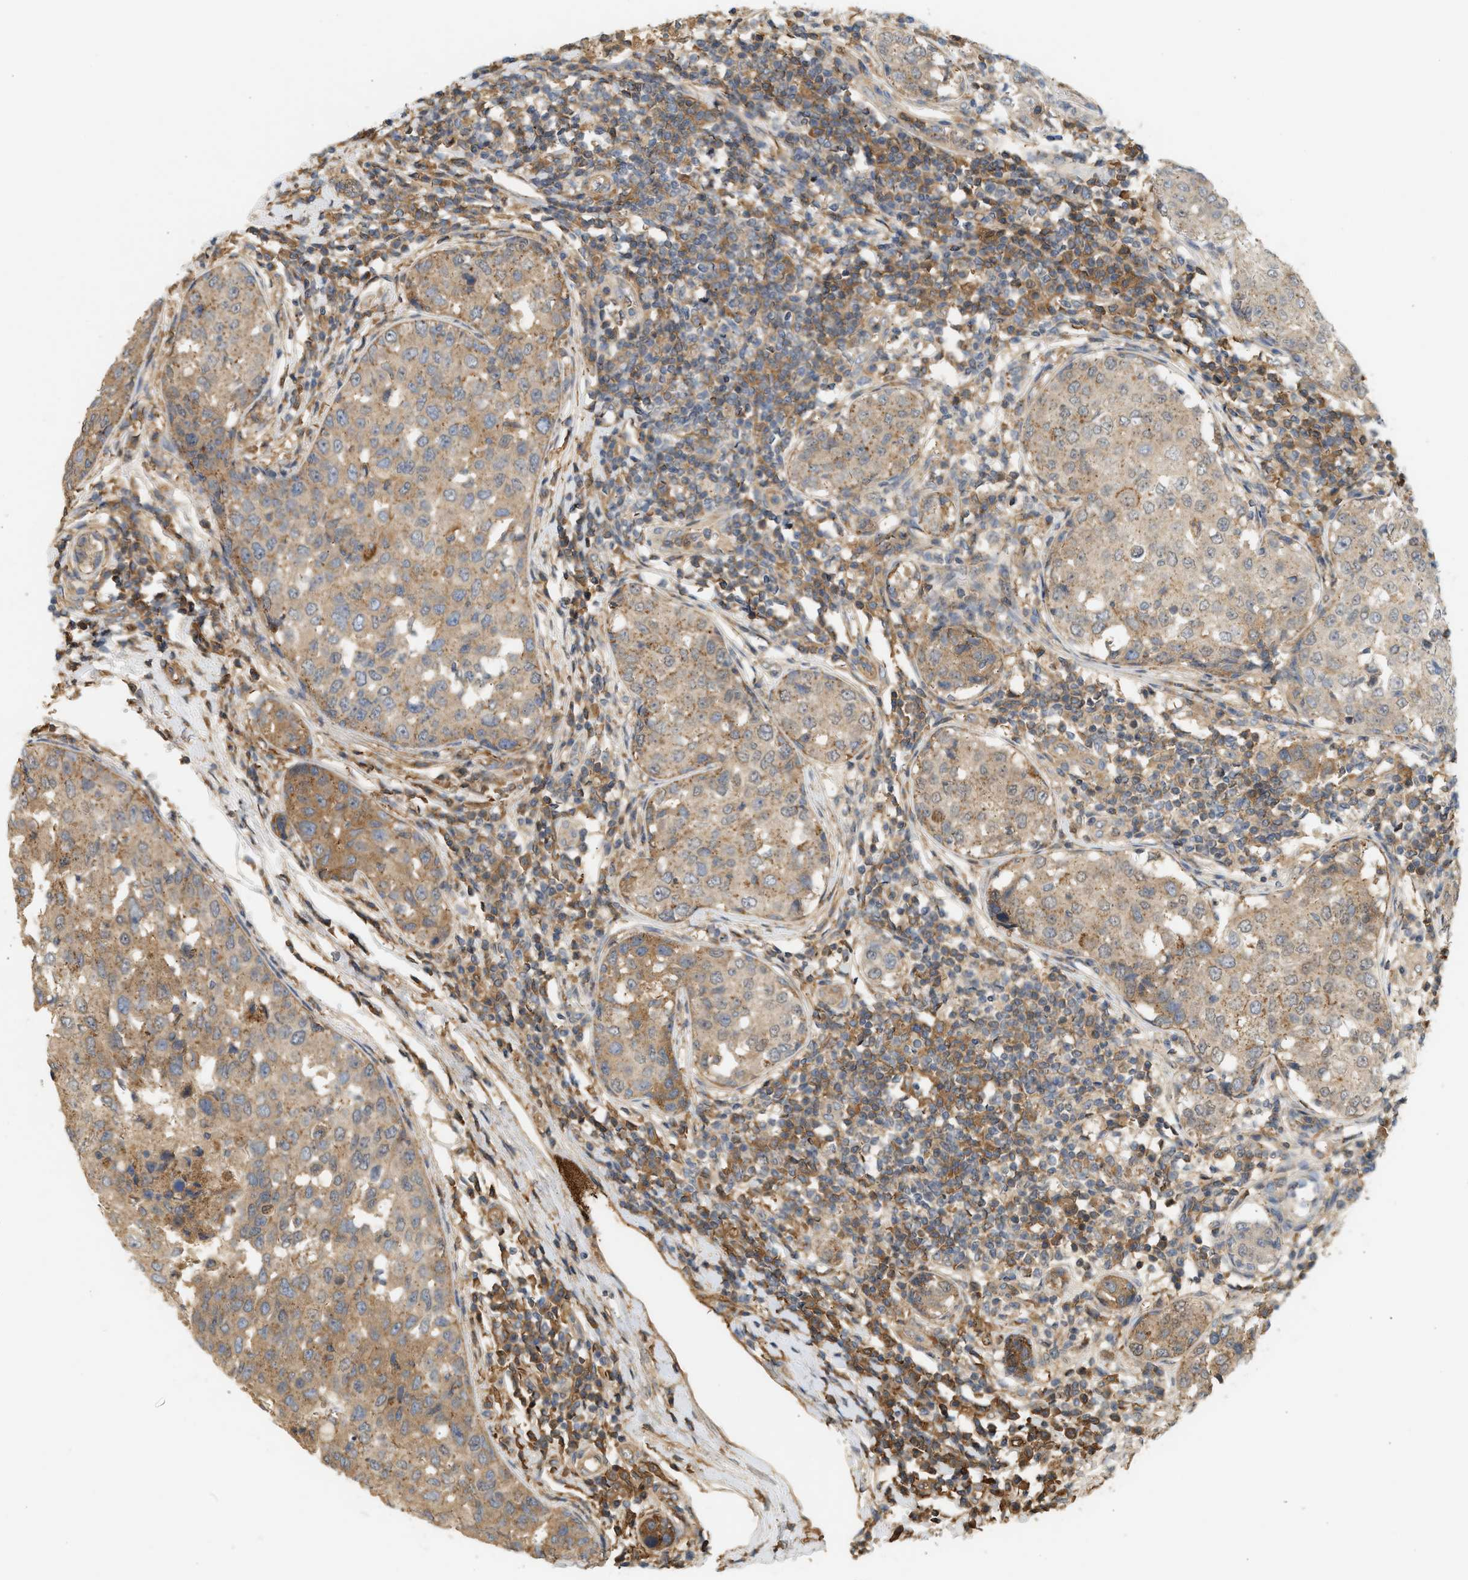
{"staining": {"intensity": "moderate", "quantity": ">75%", "location": "cytoplasmic/membranous"}, "tissue": "breast cancer", "cell_type": "Tumor cells", "image_type": "cancer", "snomed": [{"axis": "morphology", "description": "Duct carcinoma"}, {"axis": "topography", "description": "Breast"}], "caption": "Protein expression analysis of breast cancer (invasive ductal carcinoma) shows moderate cytoplasmic/membranous positivity in about >75% of tumor cells.", "gene": "F8", "patient": {"sex": "female", "age": 27}}